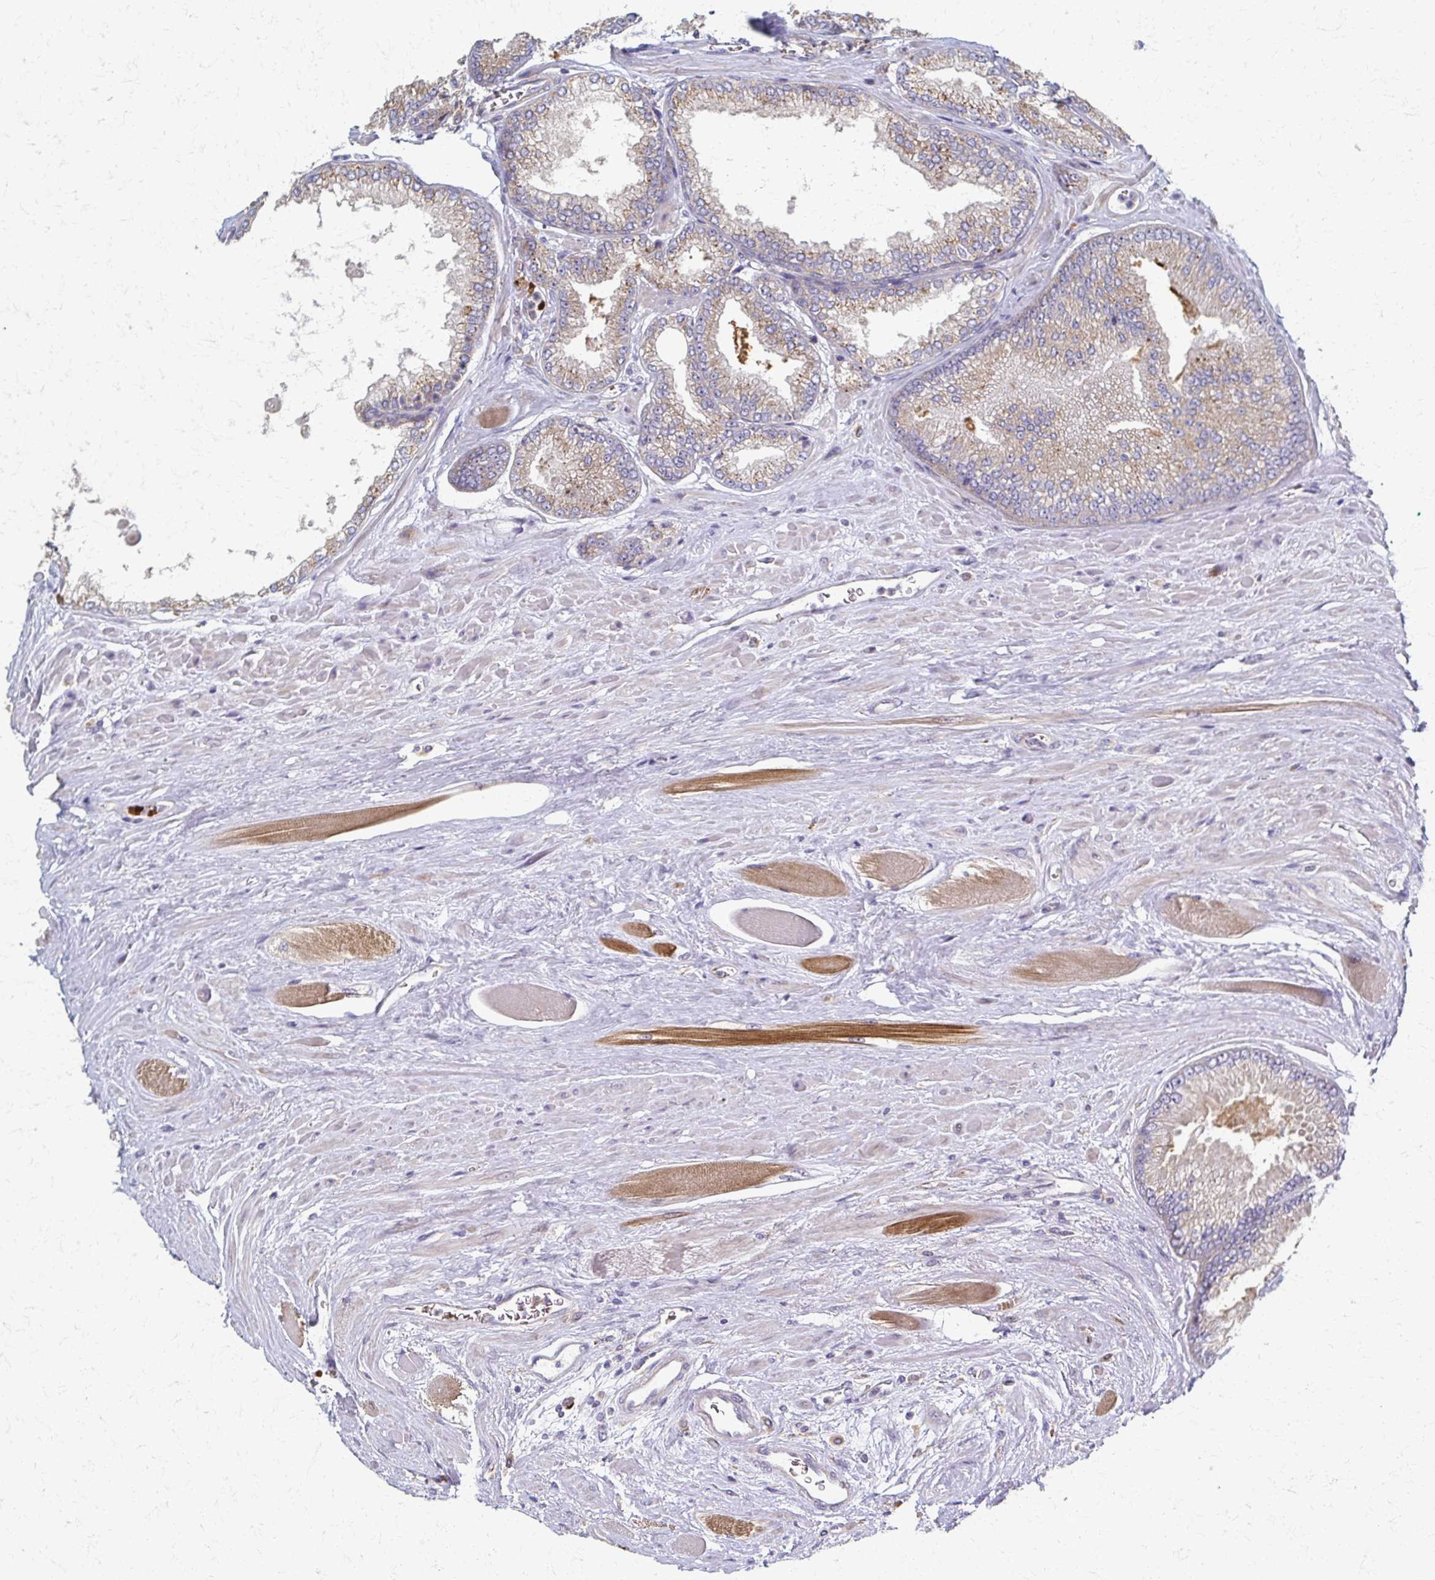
{"staining": {"intensity": "moderate", "quantity": "25%-75%", "location": "cytoplasmic/membranous"}, "tissue": "prostate cancer", "cell_type": "Tumor cells", "image_type": "cancer", "snomed": [{"axis": "morphology", "description": "Adenocarcinoma, Low grade"}, {"axis": "topography", "description": "Prostate"}], "caption": "This photomicrograph demonstrates prostate cancer stained with immunohistochemistry to label a protein in brown. The cytoplasmic/membranous of tumor cells show moderate positivity for the protein. Nuclei are counter-stained blue.", "gene": "SKA2", "patient": {"sex": "male", "age": 67}}